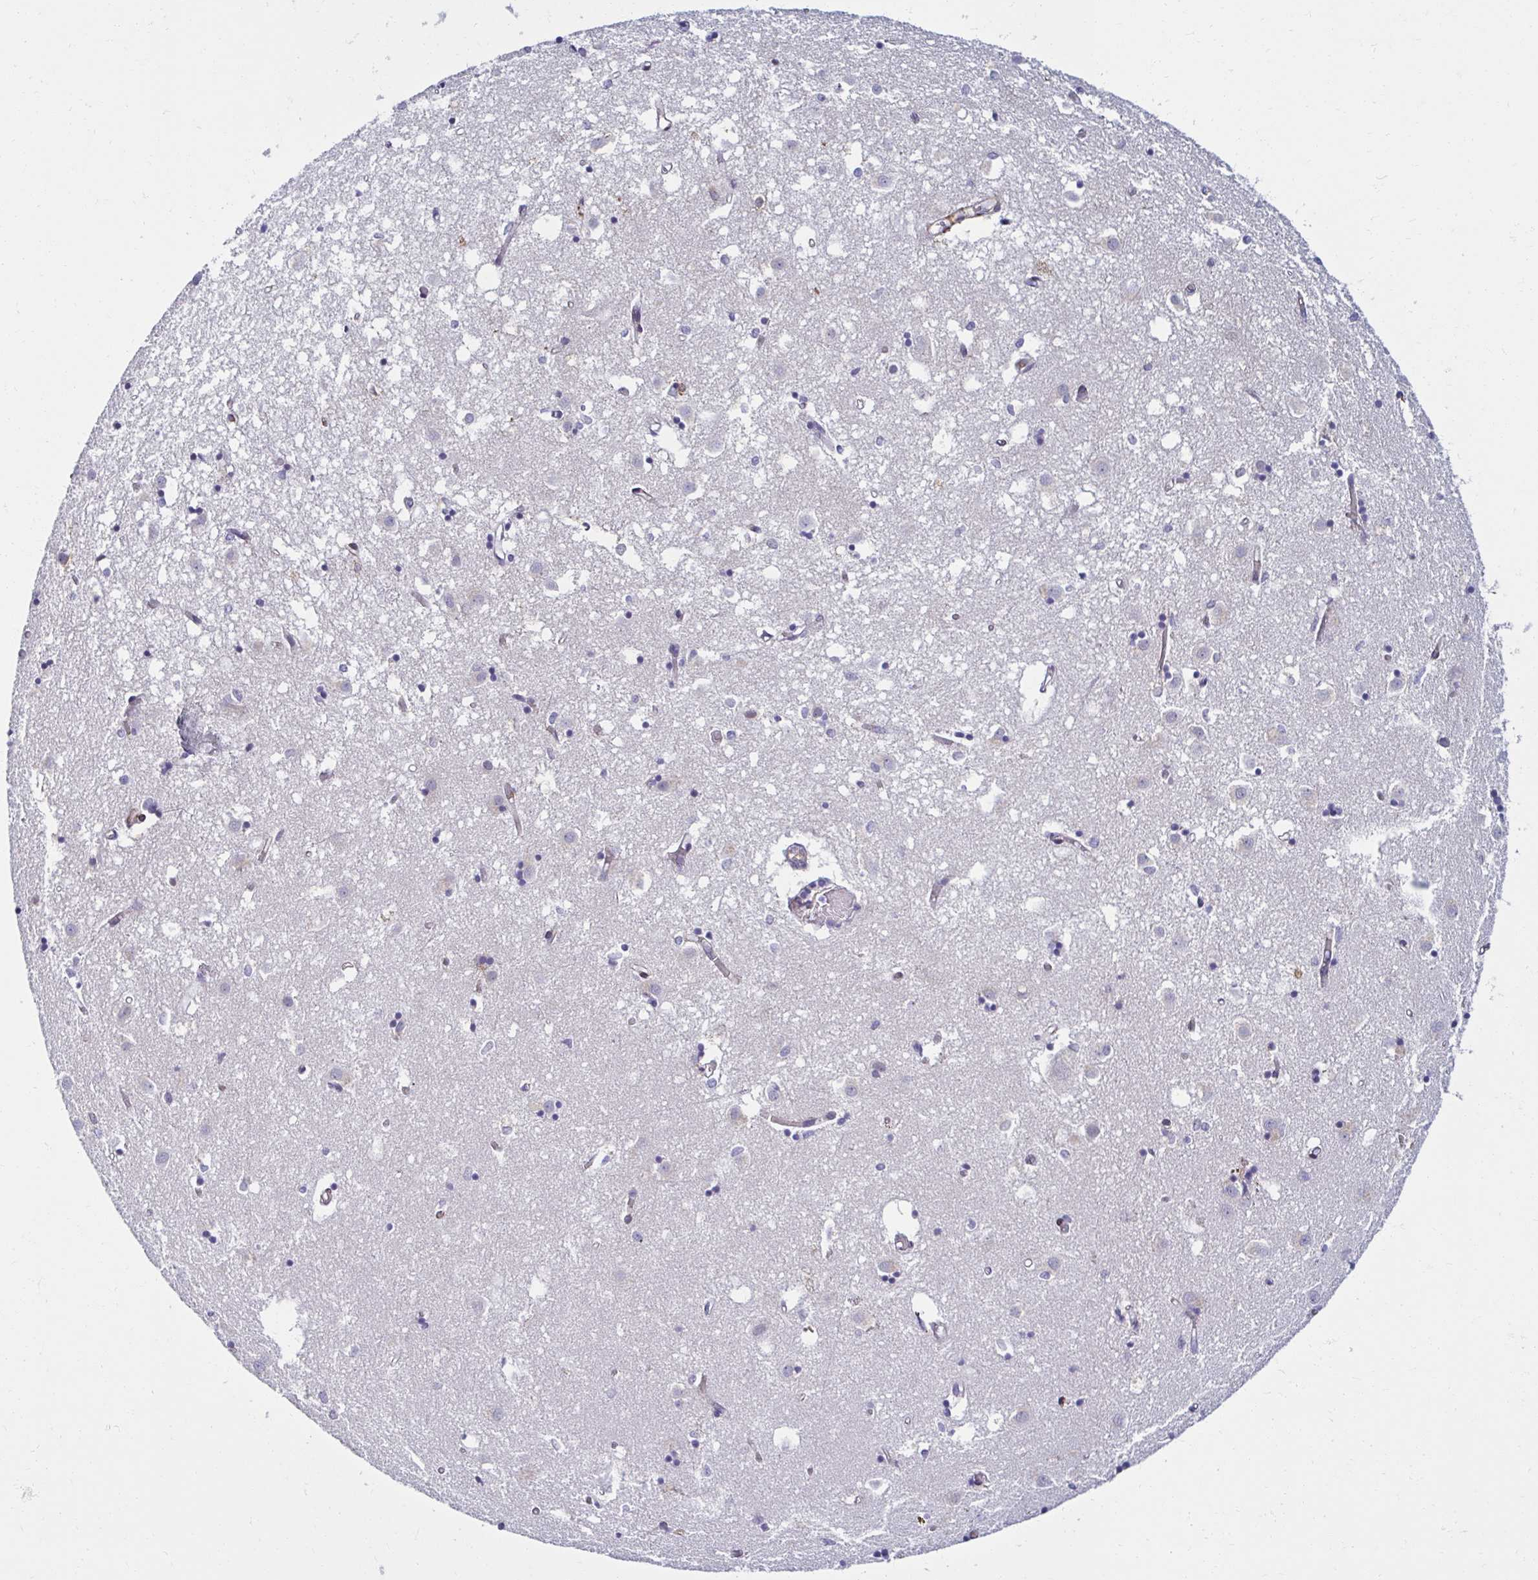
{"staining": {"intensity": "negative", "quantity": "none", "location": "none"}, "tissue": "caudate", "cell_type": "Glial cells", "image_type": "normal", "snomed": [{"axis": "morphology", "description": "Normal tissue, NOS"}, {"axis": "topography", "description": "Lateral ventricle wall"}], "caption": "Immunohistochemical staining of benign human caudate demonstrates no significant expression in glial cells. The staining is performed using DAB brown chromogen with nuclei counter-stained in using hematoxylin.", "gene": "ANKRD62", "patient": {"sex": "male", "age": 70}}